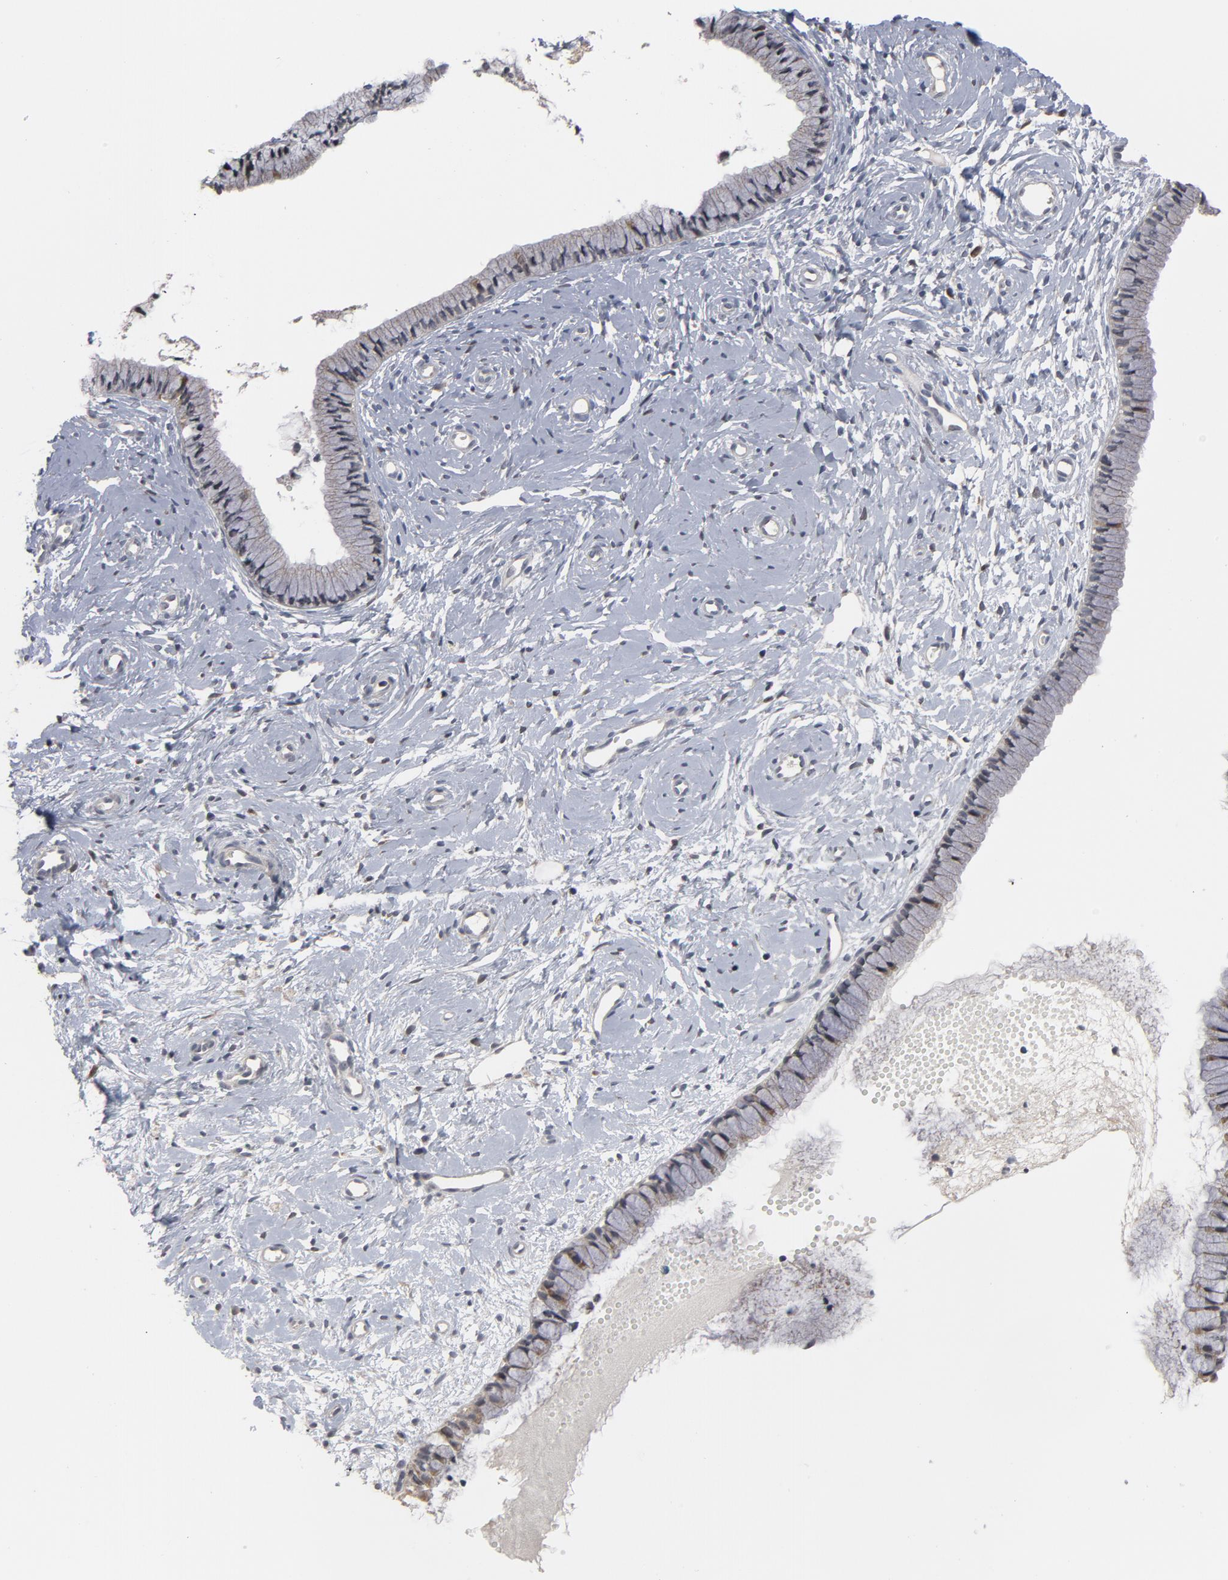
{"staining": {"intensity": "moderate", "quantity": "<25%", "location": "cytoplasmic/membranous"}, "tissue": "cervix", "cell_type": "Glandular cells", "image_type": "normal", "snomed": [{"axis": "morphology", "description": "Normal tissue, NOS"}, {"axis": "topography", "description": "Cervix"}], "caption": "Immunohistochemical staining of unremarkable human cervix demonstrates low levels of moderate cytoplasmic/membranous staining in approximately <25% of glandular cells.", "gene": "PPP1R1B", "patient": {"sex": "female", "age": 46}}